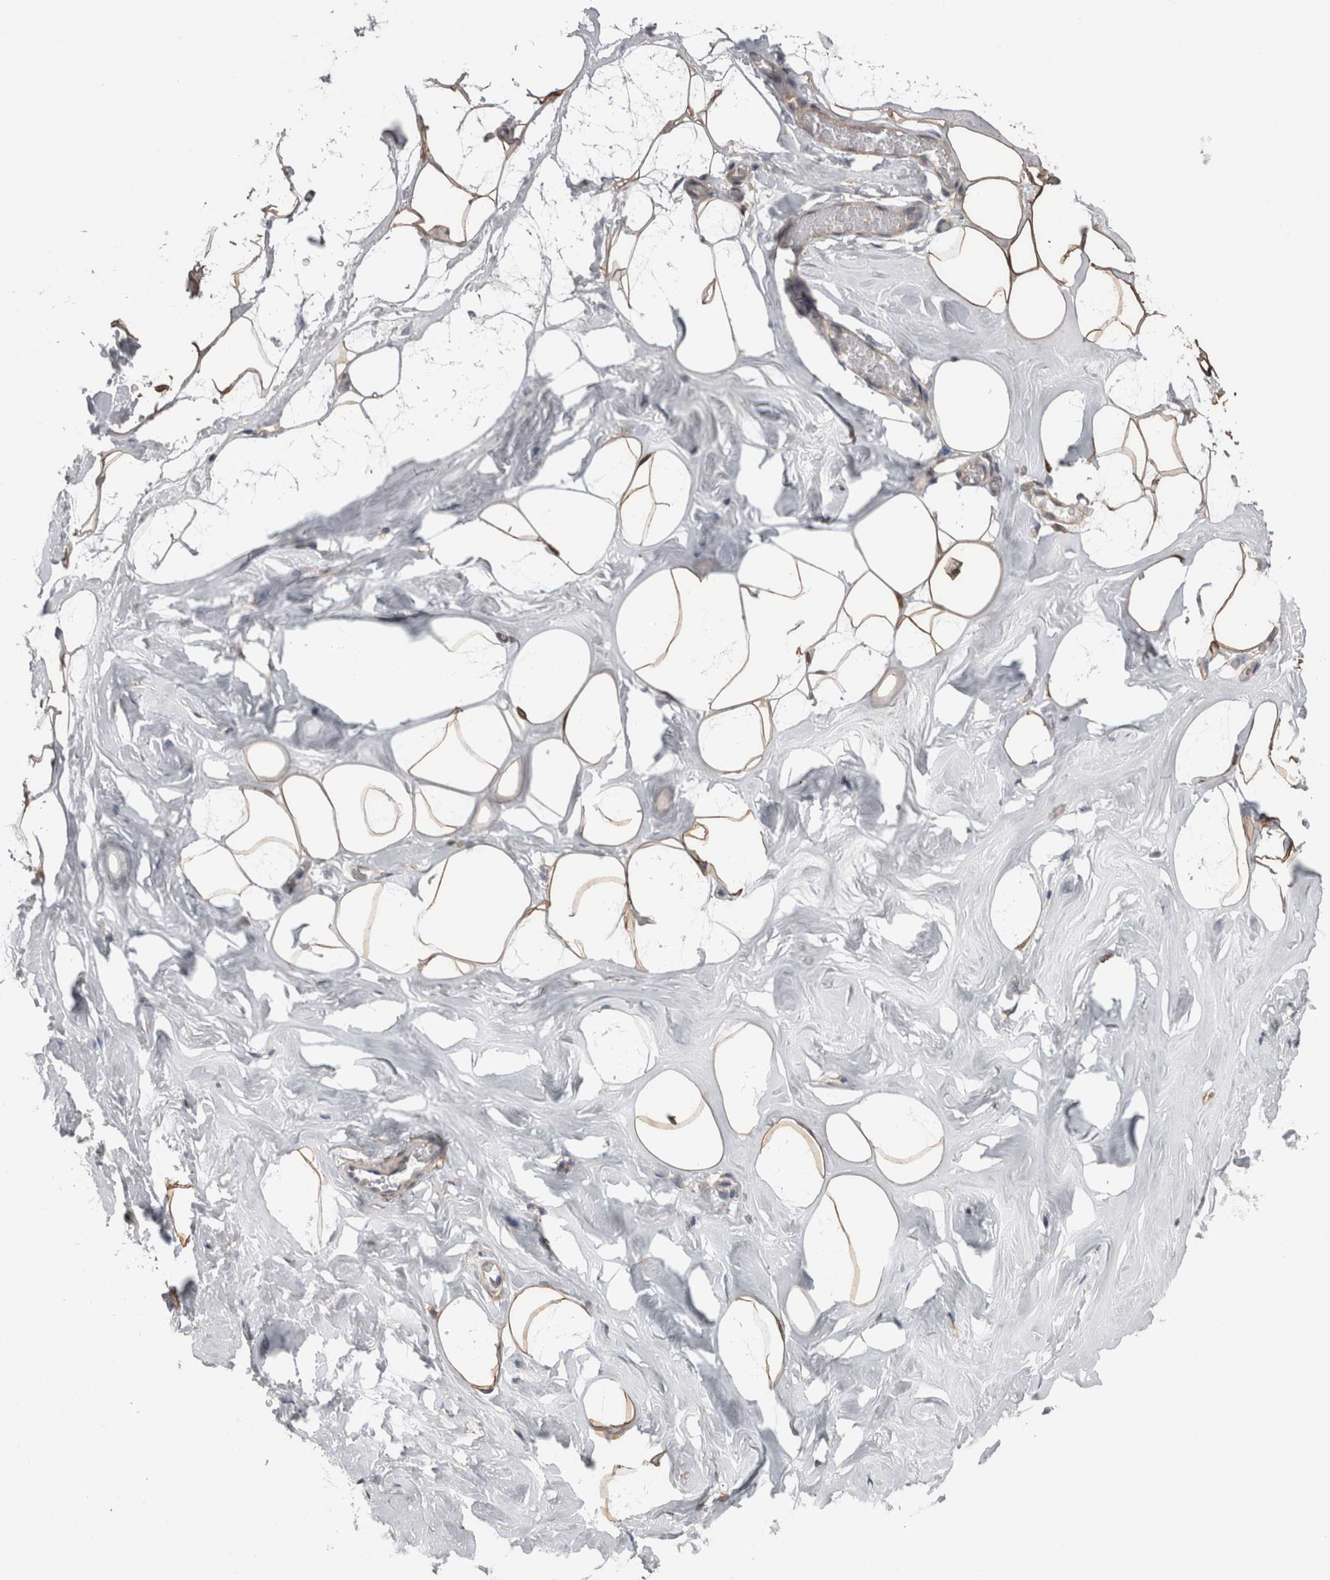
{"staining": {"intensity": "strong", "quantity": ">75%", "location": "cytoplasmic/membranous"}, "tissue": "adipose tissue", "cell_type": "Adipocytes", "image_type": "normal", "snomed": [{"axis": "morphology", "description": "Normal tissue, NOS"}, {"axis": "morphology", "description": "Fibrosis, NOS"}, {"axis": "topography", "description": "Breast"}, {"axis": "topography", "description": "Adipose tissue"}], "caption": "The image reveals staining of normal adipose tissue, revealing strong cytoplasmic/membranous protein staining (brown color) within adipocytes.", "gene": "DDX6", "patient": {"sex": "female", "age": 39}}